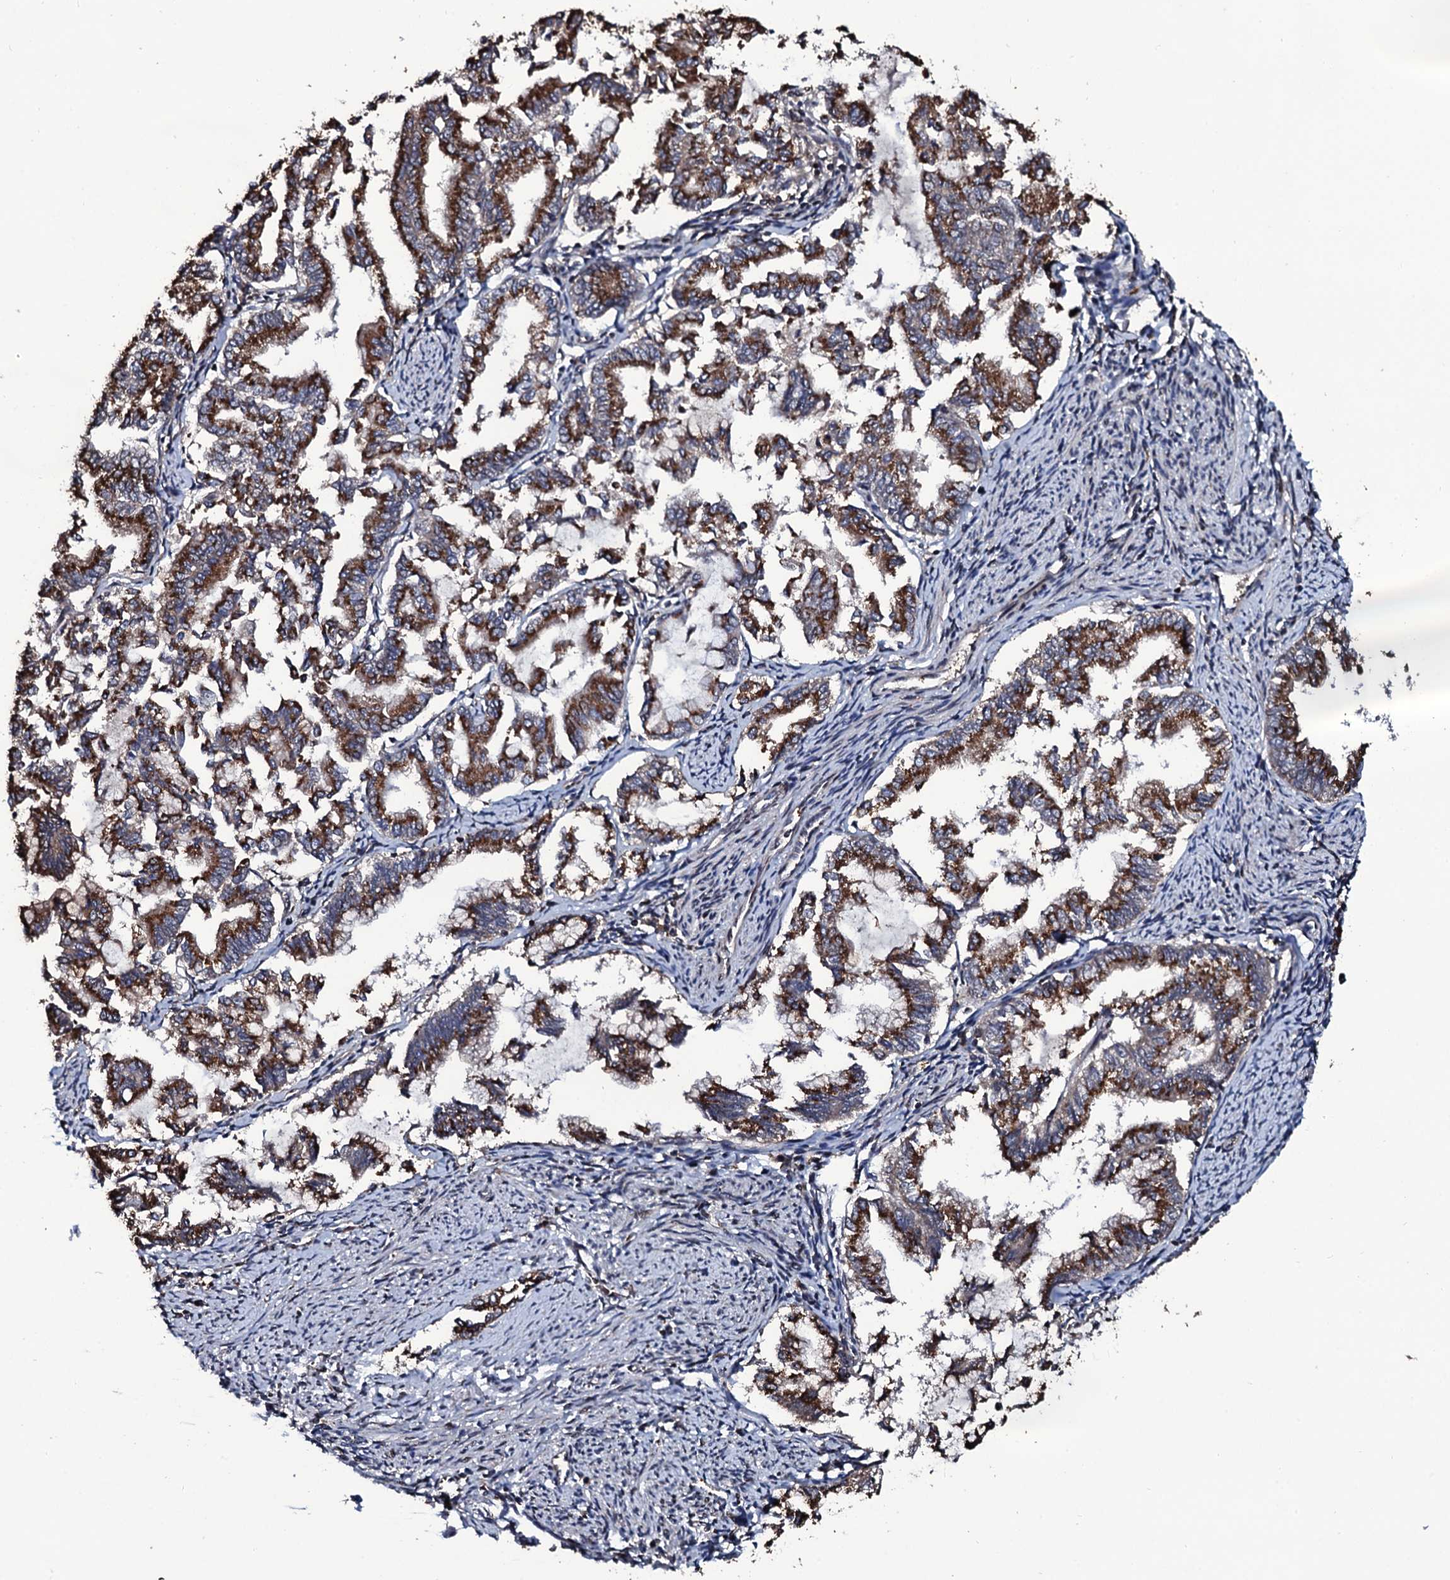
{"staining": {"intensity": "strong", "quantity": ">75%", "location": "cytoplasmic/membranous"}, "tissue": "endometrial cancer", "cell_type": "Tumor cells", "image_type": "cancer", "snomed": [{"axis": "morphology", "description": "Adenocarcinoma, NOS"}, {"axis": "topography", "description": "Endometrium"}], "caption": "Protein analysis of endometrial cancer tissue exhibits strong cytoplasmic/membranous expression in approximately >75% of tumor cells.", "gene": "PLET1", "patient": {"sex": "female", "age": 79}}